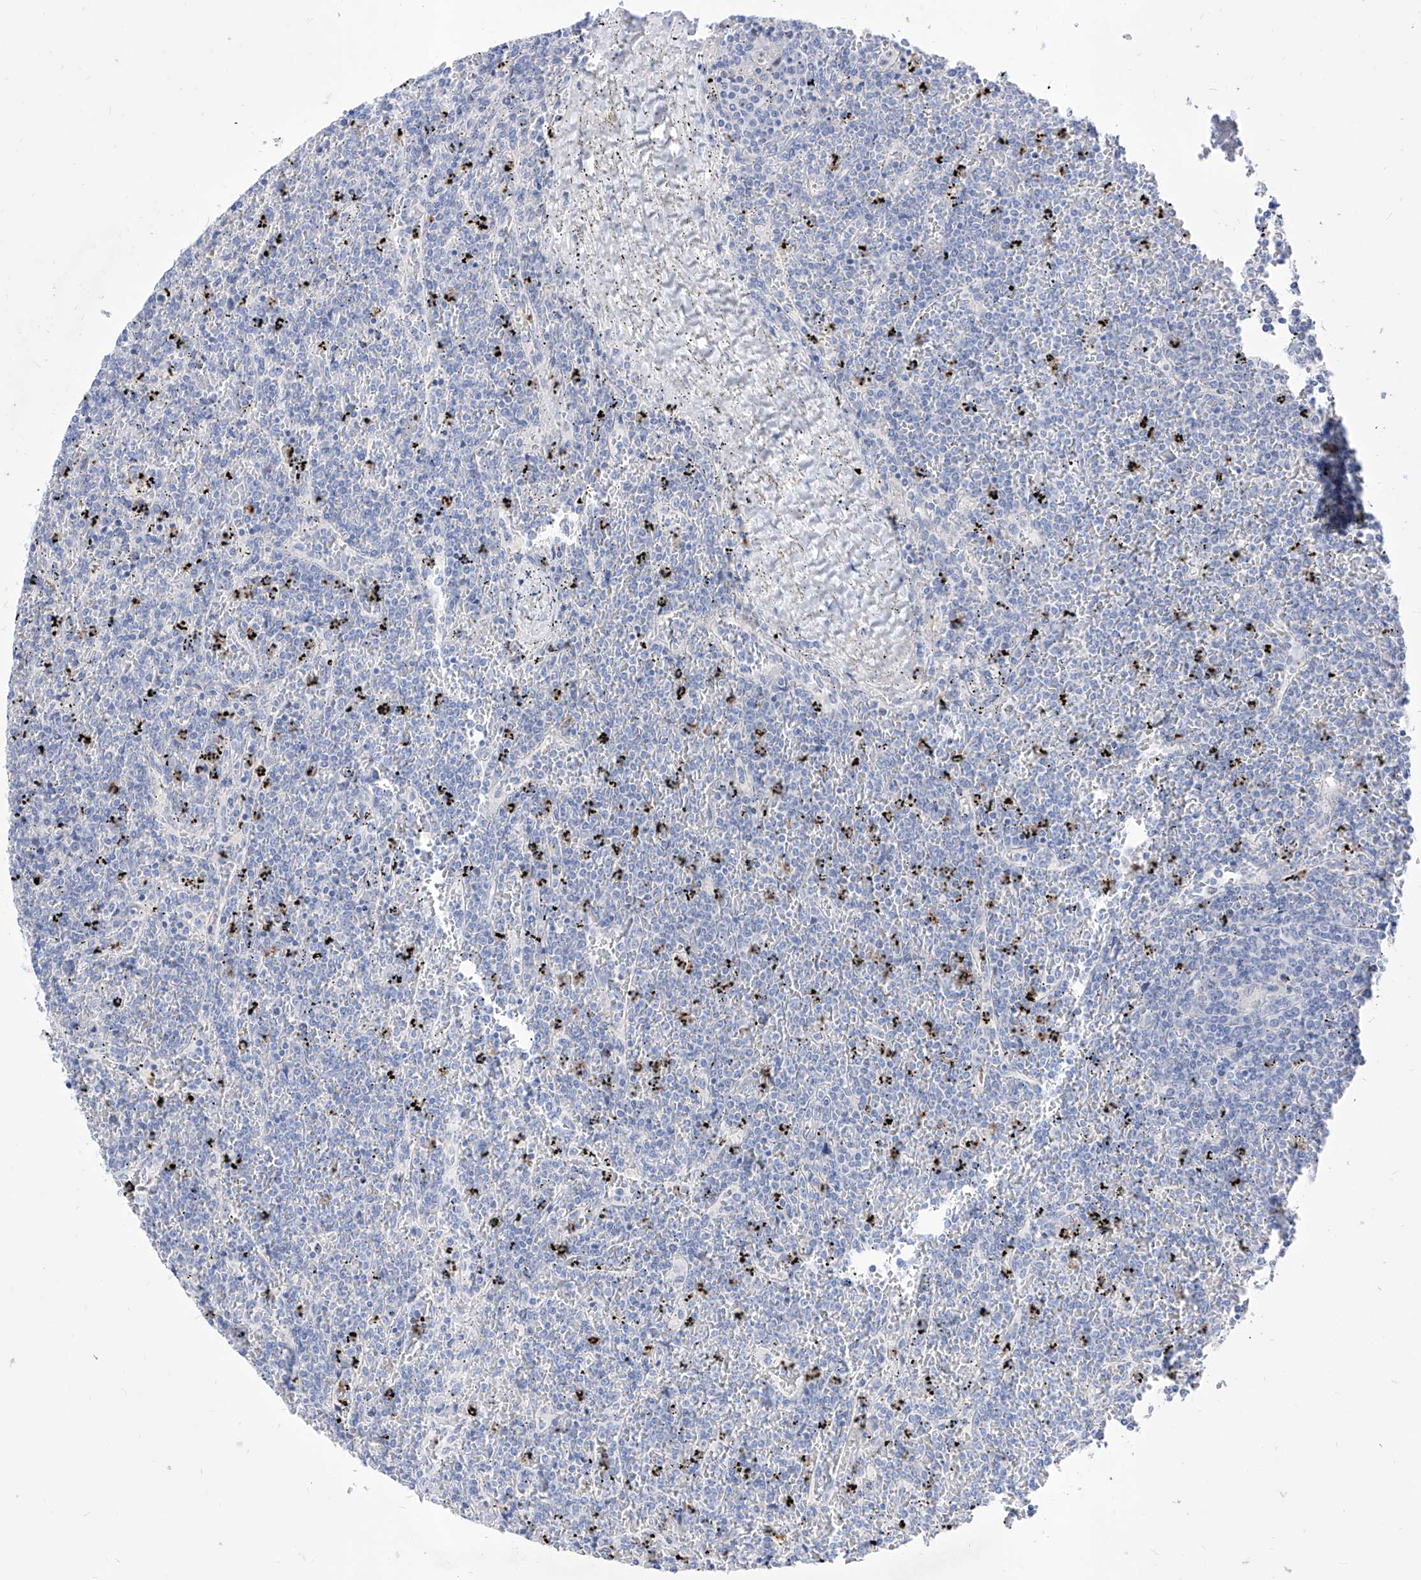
{"staining": {"intensity": "negative", "quantity": "none", "location": "none"}, "tissue": "lymphoma", "cell_type": "Tumor cells", "image_type": "cancer", "snomed": [{"axis": "morphology", "description": "Malignant lymphoma, non-Hodgkin's type, Low grade"}, {"axis": "topography", "description": "Spleen"}], "caption": "Immunohistochemical staining of lymphoma demonstrates no significant staining in tumor cells.", "gene": "VAX1", "patient": {"sex": "female", "age": 19}}